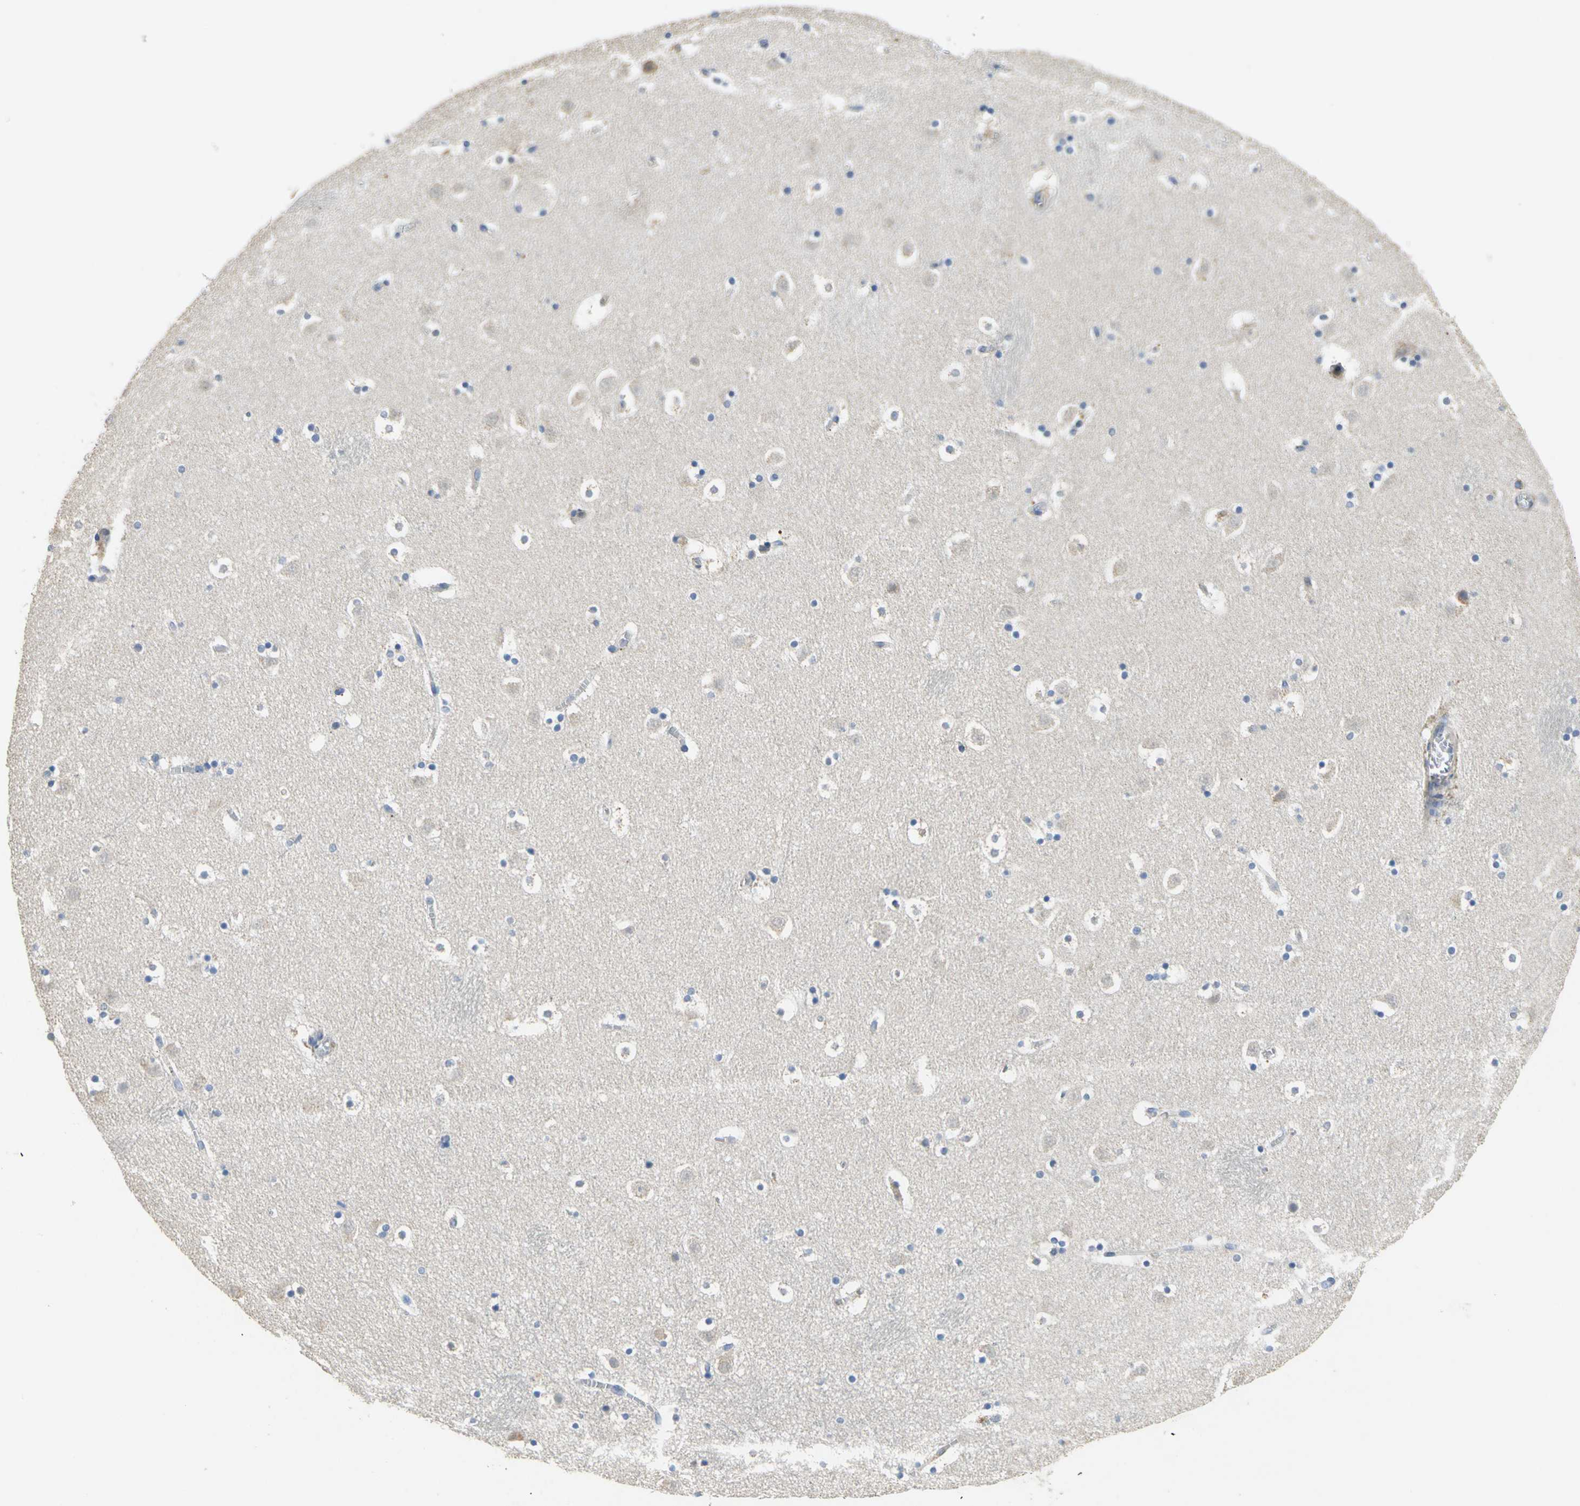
{"staining": {"intensity": "negative", "quantity": "none", "location": "none"}, "tissue": "caudate", "cell_type": "Glial cells", "image_type": "normal", "snomed": [{"axis": "morphology", "description": "Normal tissue, NOS"}, {"axis": "topography", "description": "Lateral ventricle wall"}], "caption": "Micrograph shows no protein expression in glial cells of benign caudate. (Stains: DAB immunohistochemistry (IHC) with hematoxylin counter stain, Microscopy: brightfield microscopy at high magnification).", "gene": "IL17RB", "patient": {"sex": "male", "age": 45}}